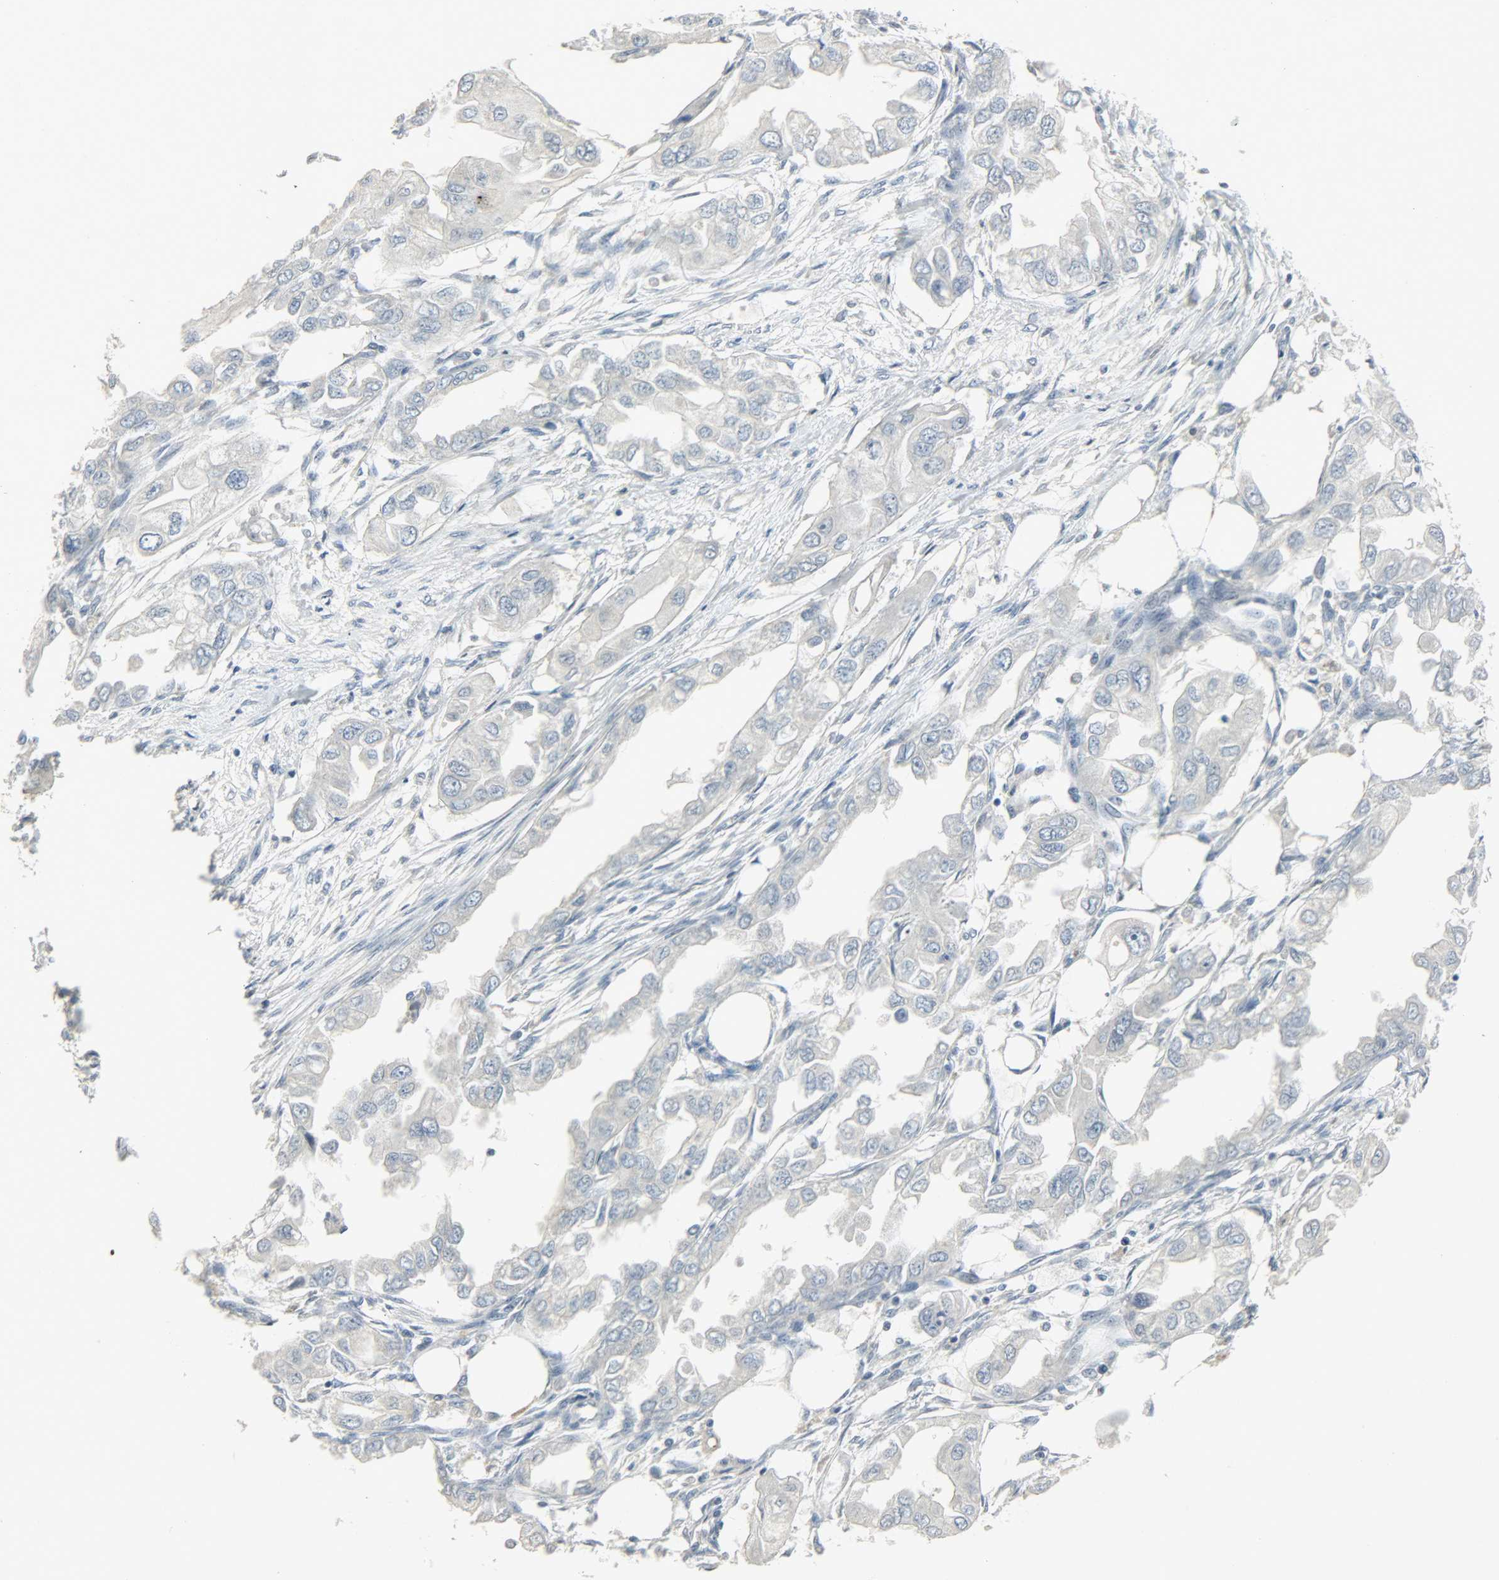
{"staining": {"intensity": "negative", "quantity": "none", "location": "none"}, "tissue": "endometrial cancer", "cell_type": "Tumor cells", "image_type": "cancer", "snomed": [{"axis": "morphology", "description": "Adenocarcinoma, NOS"}, {"axis": "topography", "description": "Endometrium"}], "caption": "Photomicrograph shows no protein positivity in tumor cells of adenocarcinoma (endometrial) tissue.", "gene": "CAMK4", "patient": {"sex": "female", "age": 67}}